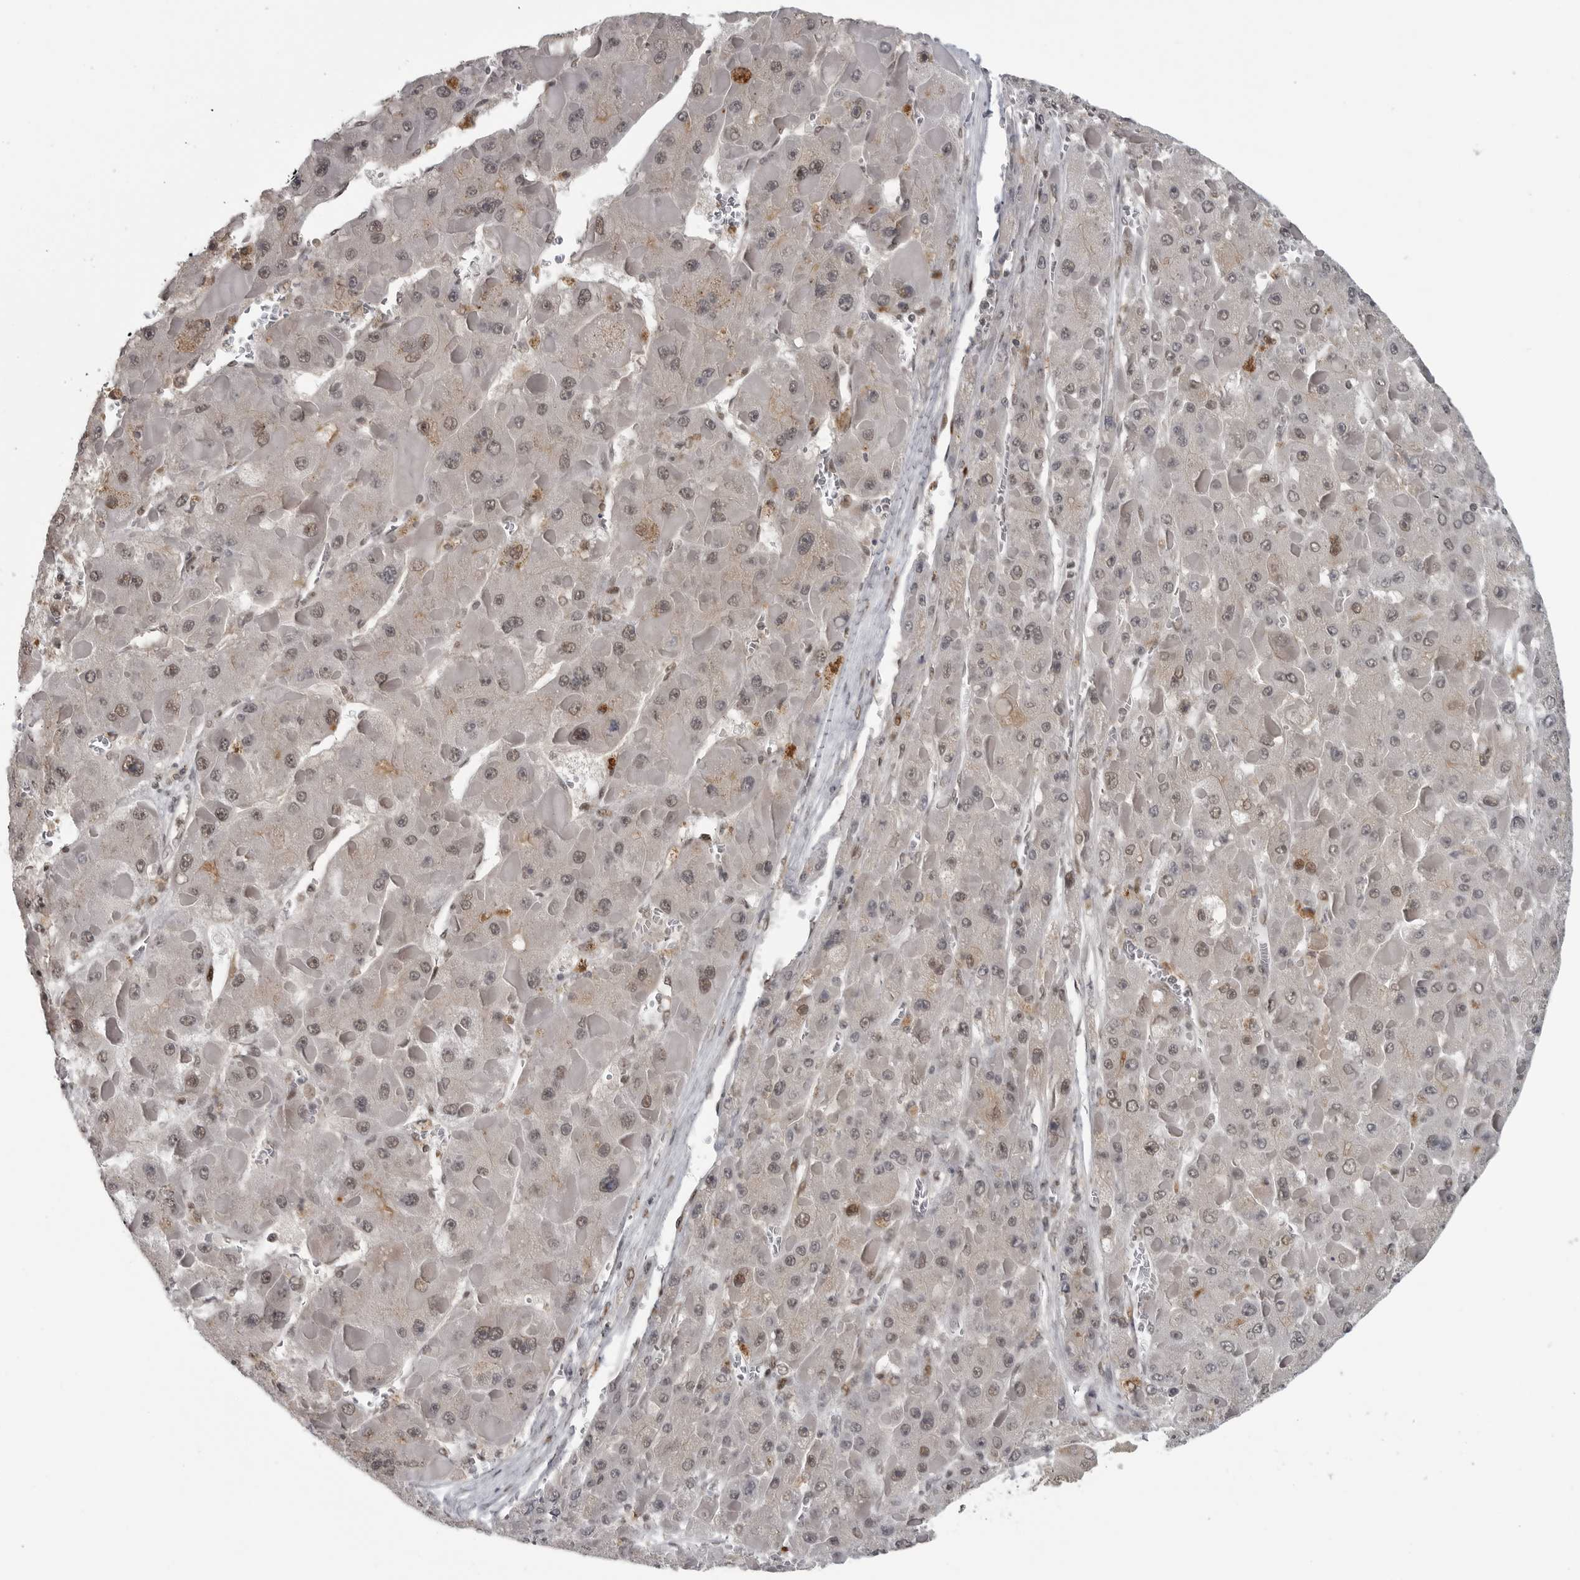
{"staining": {"intensity": "weak", "quantity": ">75%", "location": "nuclear"}, "tissue": "liver cancer", "cell_type": "Tumor cells", "image_type": "cancer", "snomed": [{"axis": "morphology", "description": "Carcinoma, Hepatocellular, NOS"}, {"axis": "topography", "description": "Liver"}], "caption": "The micrograph reveals staining of liver cancer (hepatocellular carcinoma), revealing weak nuclear protein staining (brown color) within tumor cells.", "gene": "C8orf58", "patient": {"sex": "female", "age": 73}}